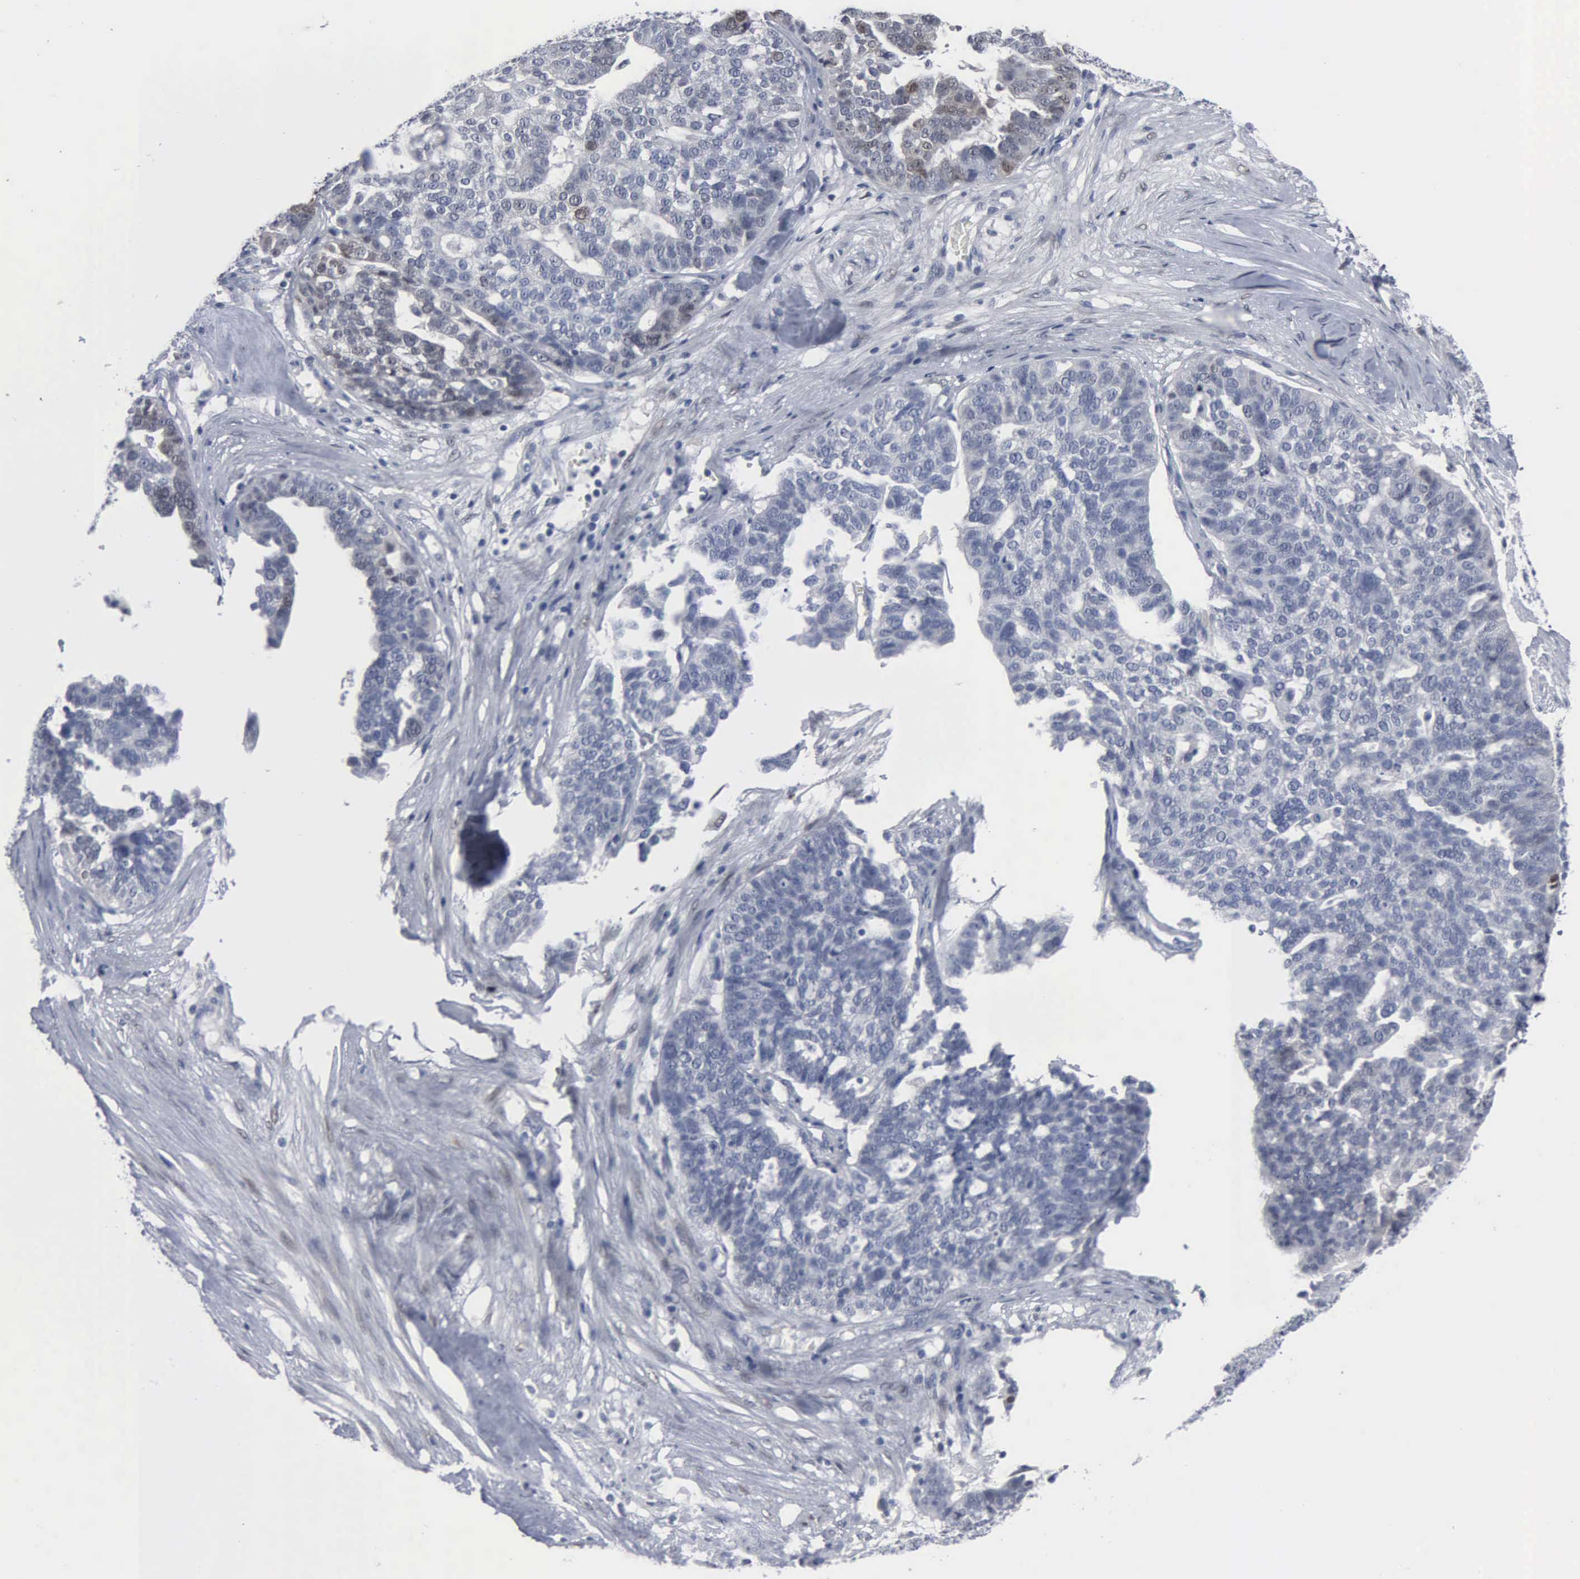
{"staining": {"intensity": "negative", "quantity": "none", "location": "none"}, "tissue": "ovarian cancer", "cell_type": "Tumor cells", "image_type": "cancer", "snomed": [{"axis": "morphology", "description": "Cystadenocarcinoma, serous, NOS"}, {"axis": "topography", "description": "Ovary"}], "caption": "Immunohistochemical staining of human serous cystadenocarcinoma (ovarian) shows no significant expression in tumor cells.", "gene": "FGF2", "patient": {"sex": "female", "age": 59}}